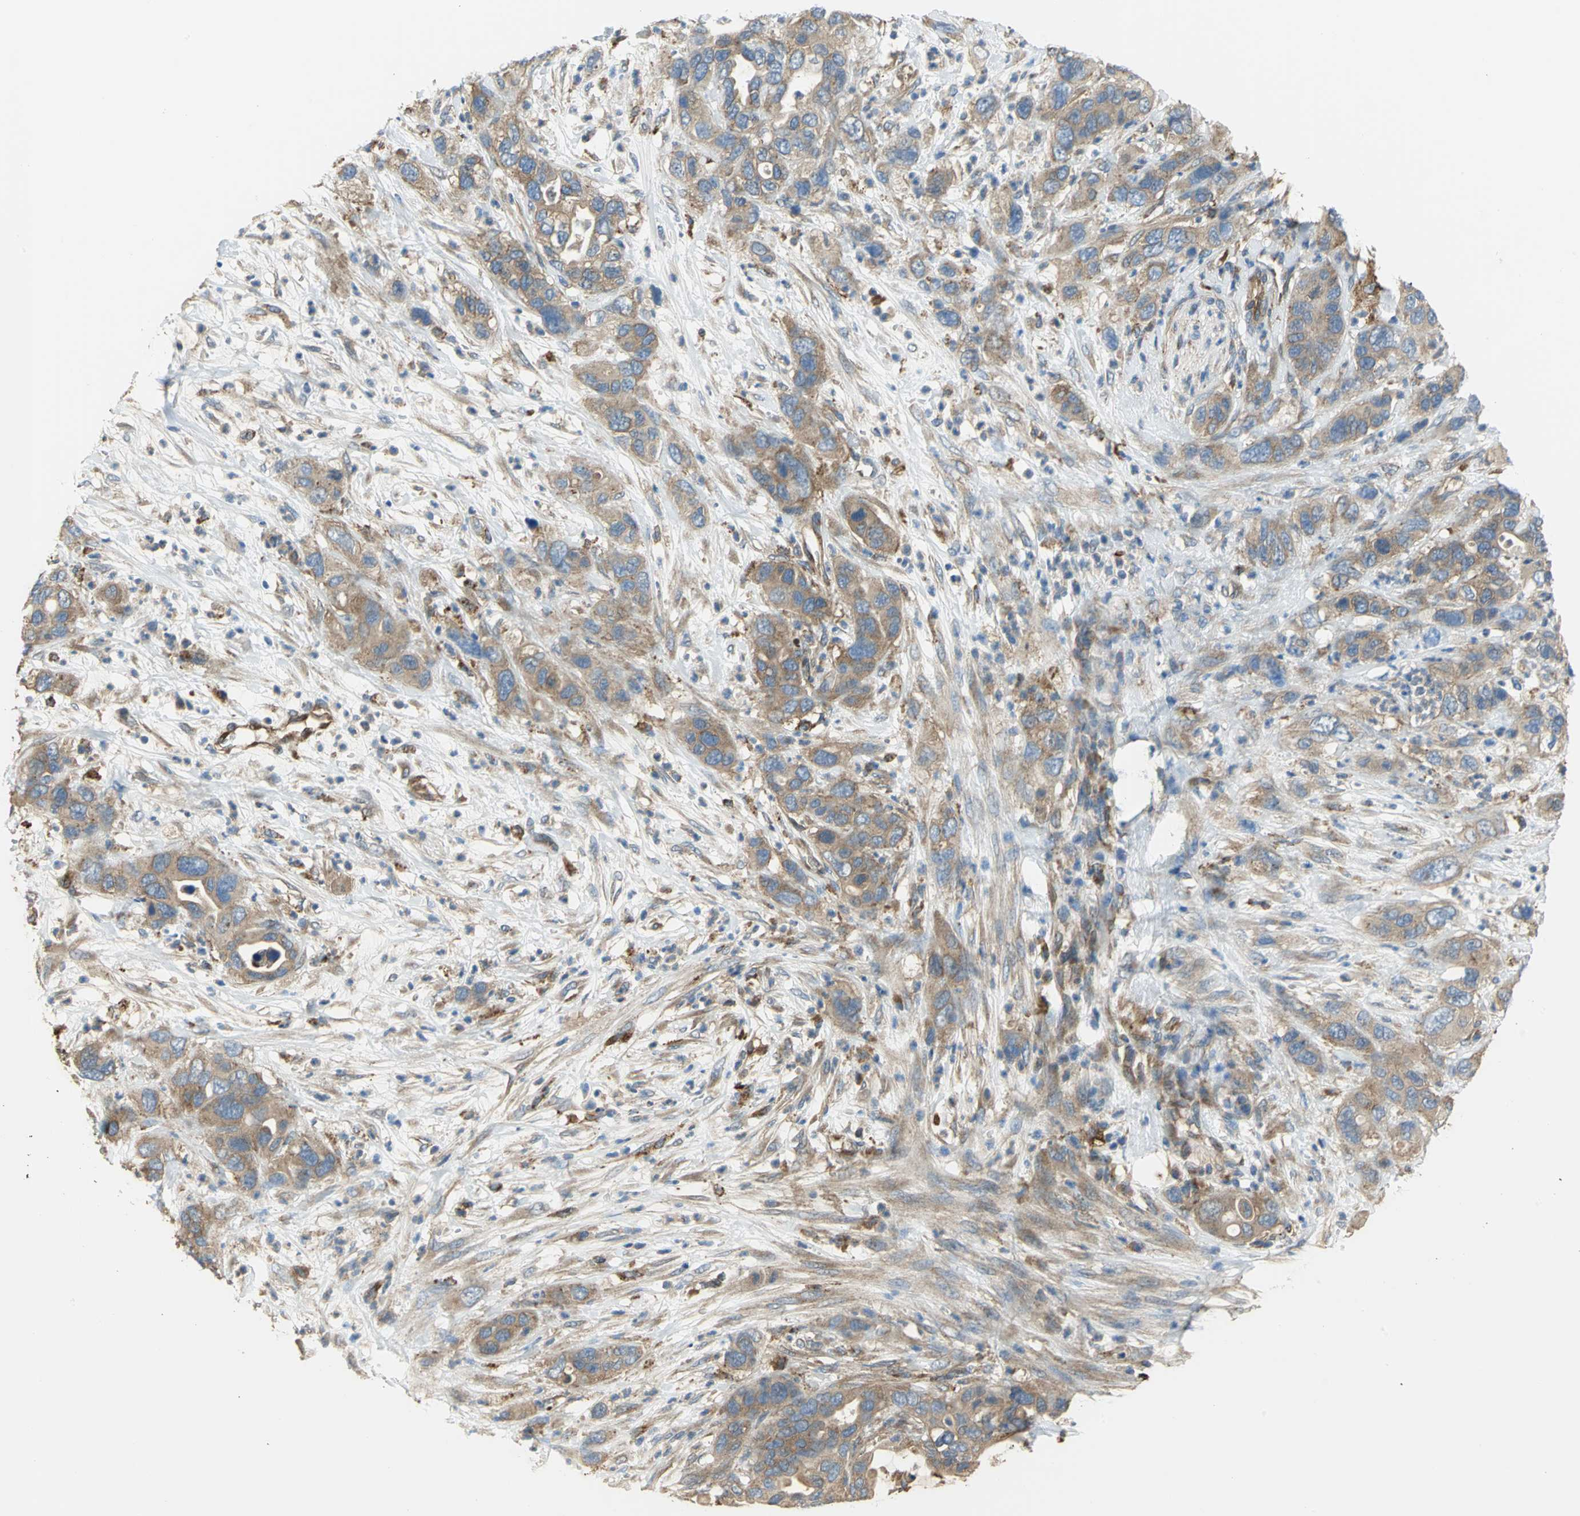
{"staining": {"intensity": "moderate", "quantity": ">75%", "location": "cytoplasmic/membranous"}, "tissue": "pancreatic cancer", "cell_type": "Tumor cells", "image_type": "cancer", "snomed": [{"axis": "morphology", "description": "Adenocarcinoma, NOS"}, {"axis": "topography", "description": "Pancreas"}], "caption": "This is an image of immunohistochemistry staining of pancreatic adenocarcinoma, which shows moderate staining in the cytoplasmic/membranous of tumor cells.", "gene": "DIAPH2", "patient": {"sex": "female", "age": 71}}